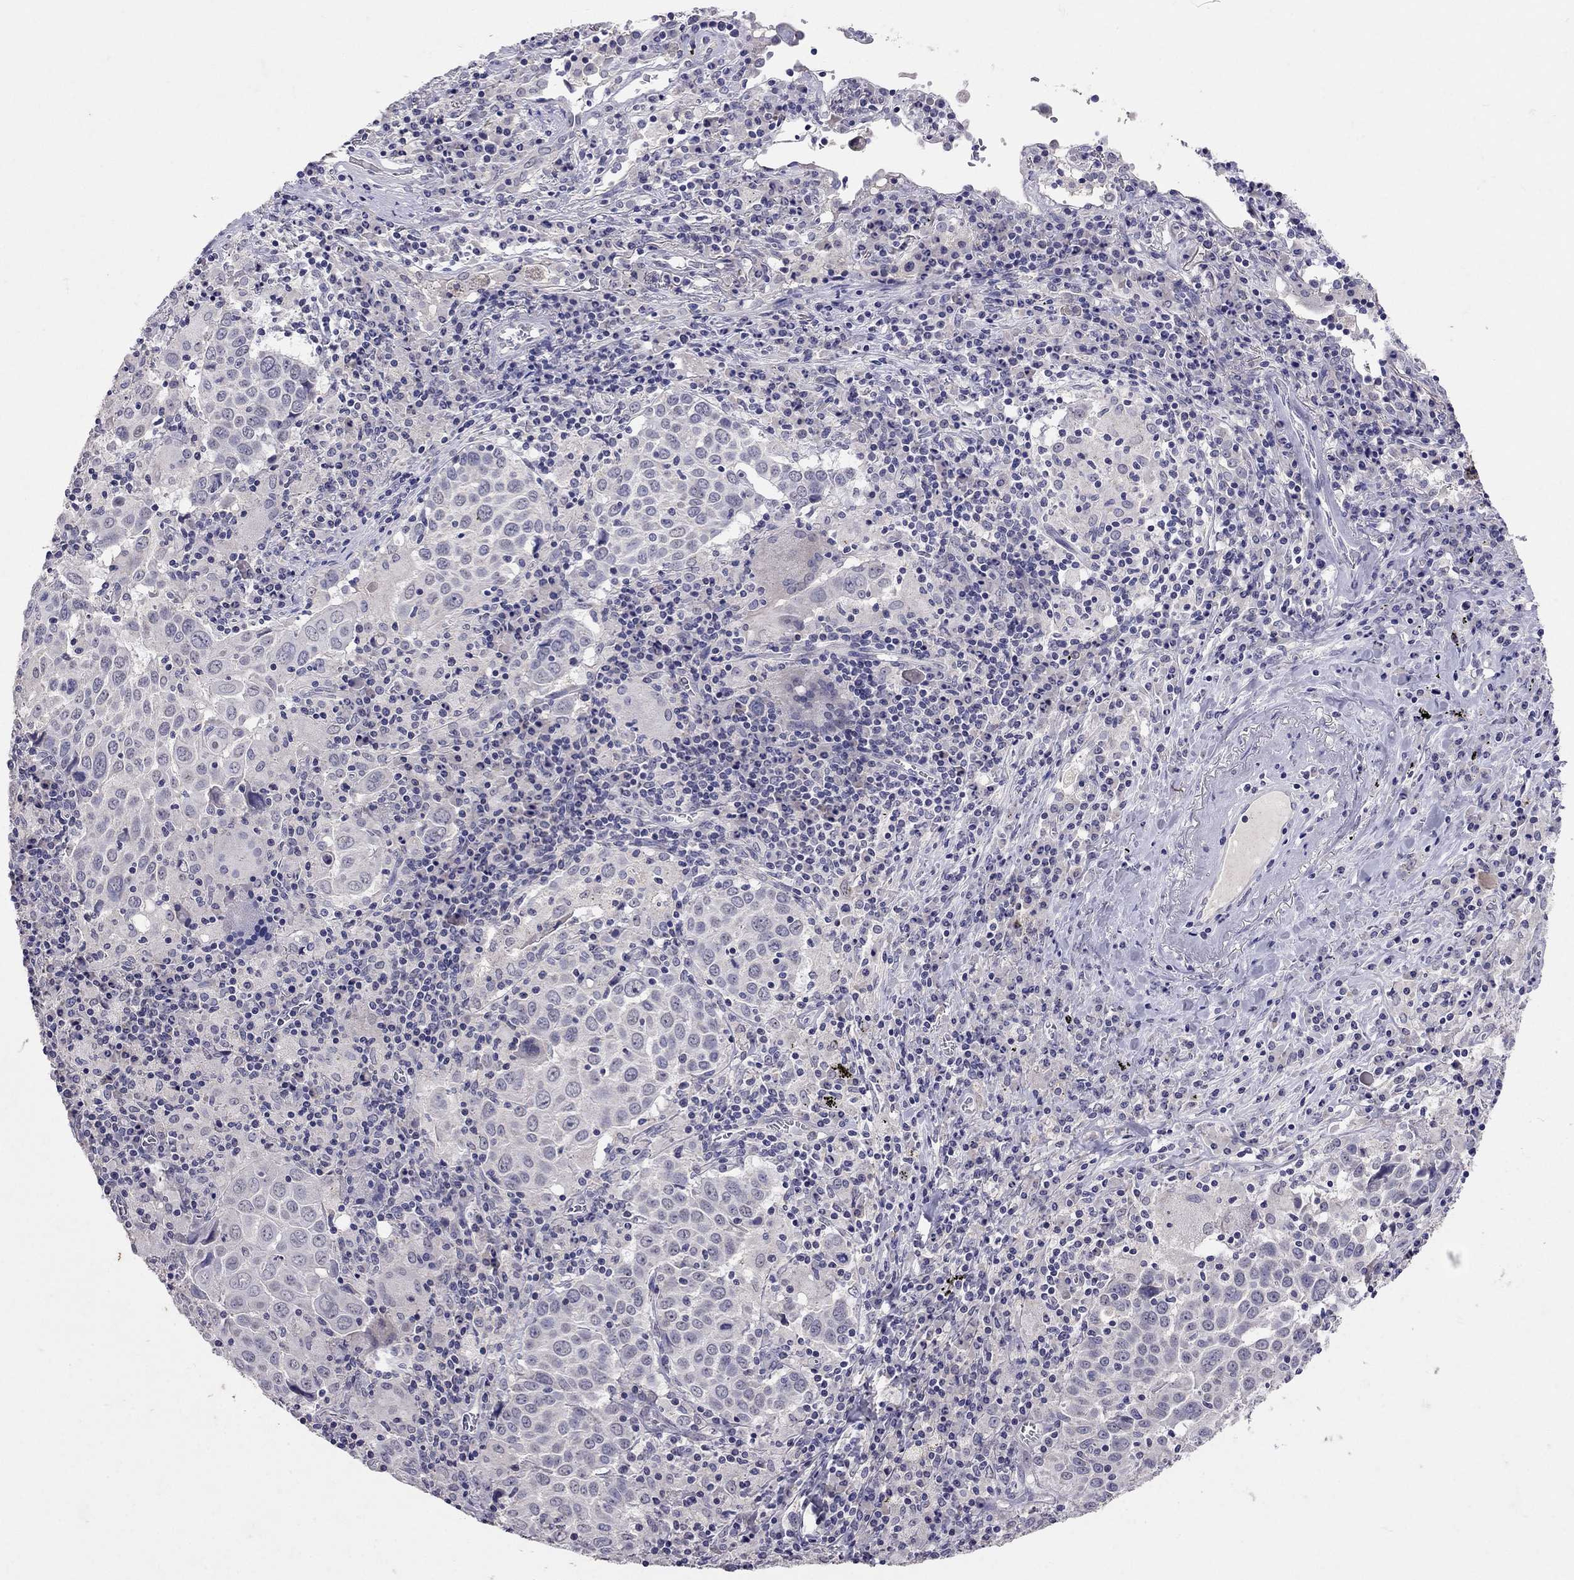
{"staining": {"intensity": "negative", "quantity": "none", "location": "none"}, "tissue": "lung cancer", "cell_type": "Tumor cells", "image_type": "cancer", "snomed": [{"axis": "morphology", "description": "Squamous cell carcinoma, NOS"}, {"axis": "topography", "description": "Lung"}], "caption": "IHC image of lung cancer stained for a protein (brown), which demonstrates no staining in tumor cells.", "gene": "FST", "patient": {"sex": "male", "age": 57}}